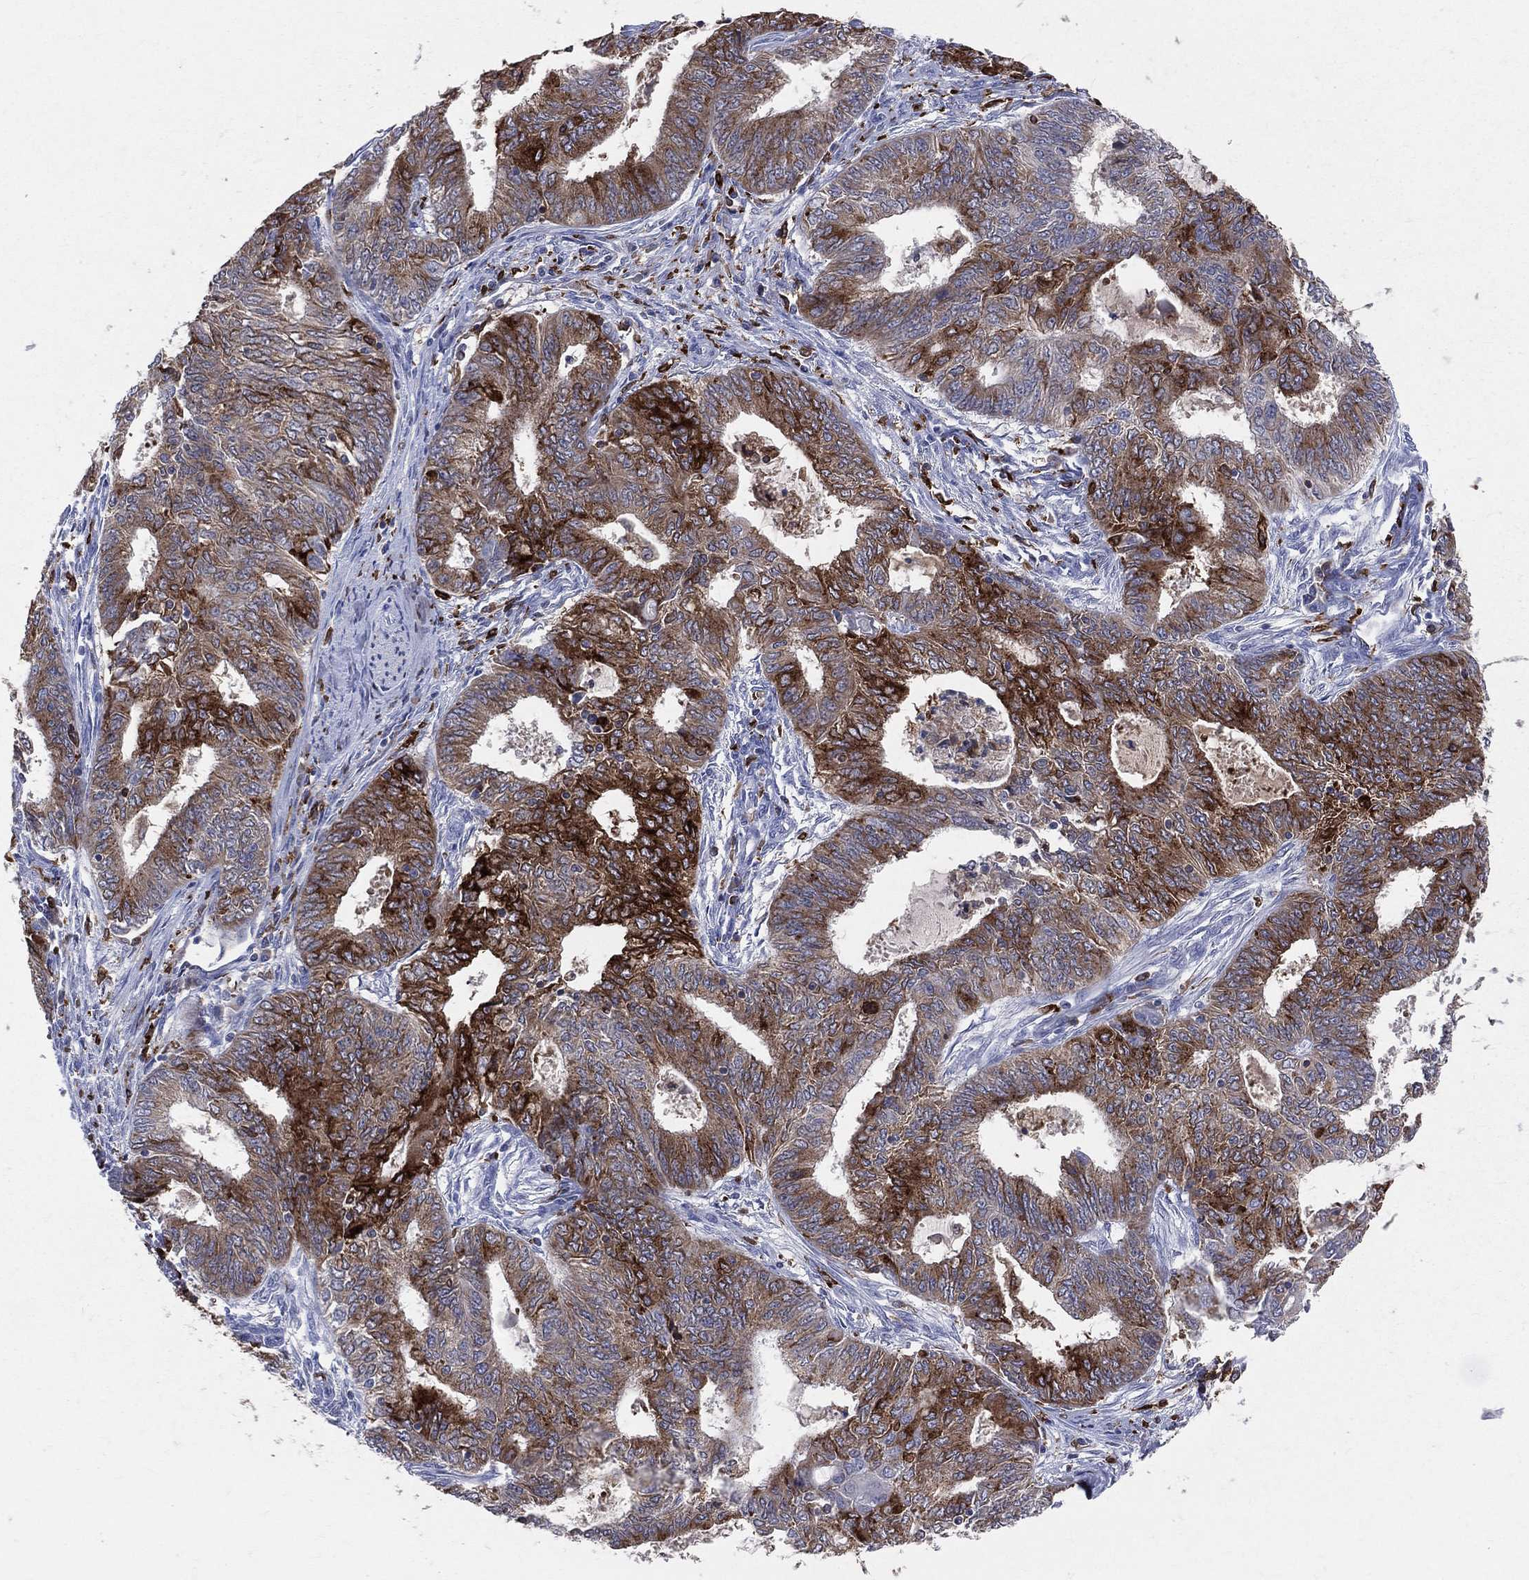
{"staining": {"intensity": "strong", "quantity": ">75%", "location": "cytoplasmic/membranous"}, "tissue": "endometrial cancer", "cell_type": "Tumor cells", "image_type": "cancer", "snomed": [{"axis": "morphology", "description": "Adenocarcinoma, NOS"}, {"axis": "topography", "description": "Endometrium"}], "caption": "Adenocarcinoma (endometrial) stained for a protein (brown) exhibits strong cytoplasmic/membranous positive positivity in about >75% of tumor cells.", "gene": "CD74", "patient": {"sex": "female", "age": 62}}